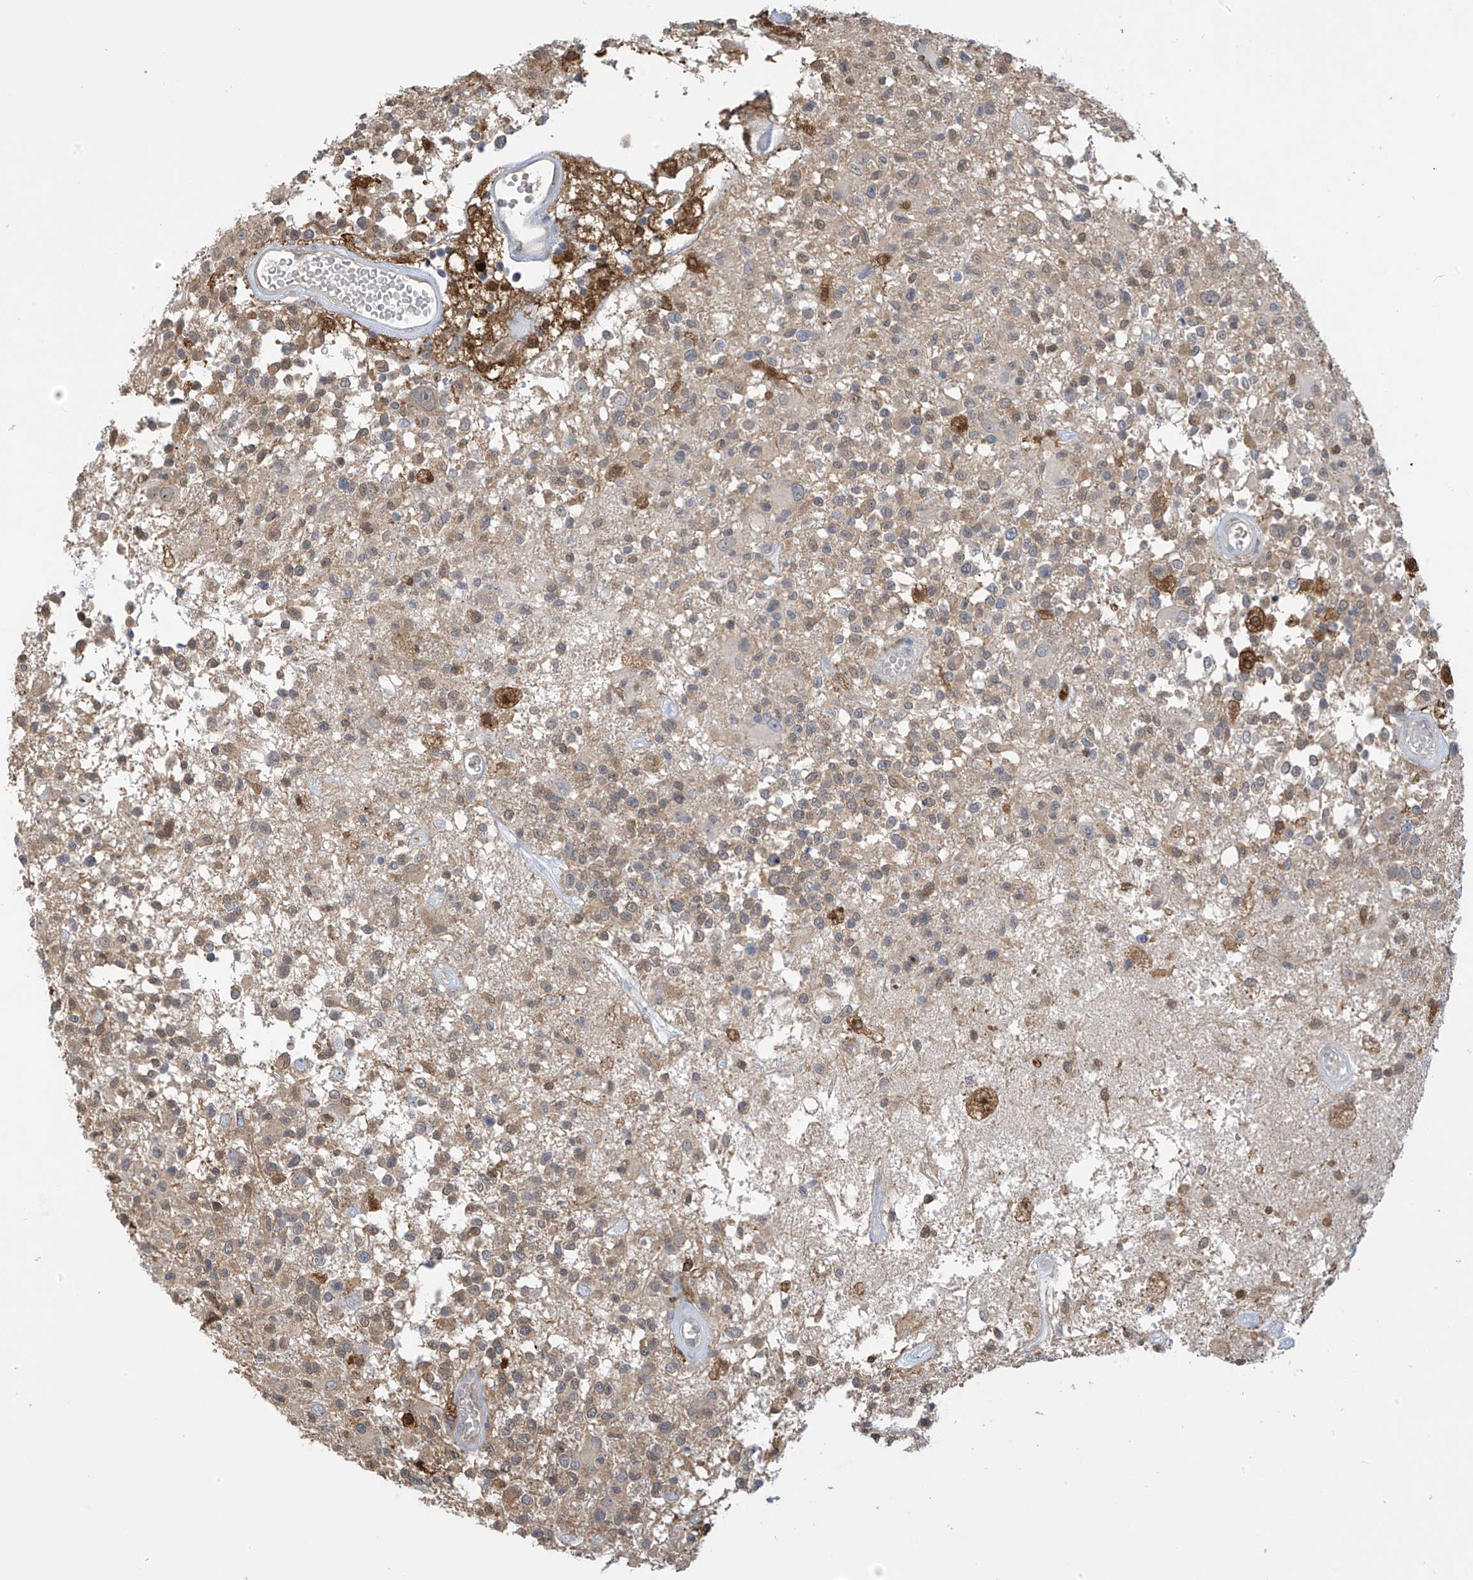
{"staining": {"intensity": "moderate", "quantity": ">75%", "location": "cytoplasmic/membranous,nuclear"}, "tissue": "glioma", "cell_type": "Tumor cells", "image_type": "cancer", "snomed": [{"axis": "morphology", "description": "Glioma, malignant, High grade"}, {"axis": "morphology", "description": "Glioblastoma, NOS"}, {"axis": "topography", "description": "Brain"}], "caption": "There is medium levels of moderate cytoplasmic/membranous and nuclear expression in tumor cells of glioma, as demonstrated by immunohistochemical staining (brown color).", "gene": "IDH1", "patient": {"sex": "male", "age": 60}}